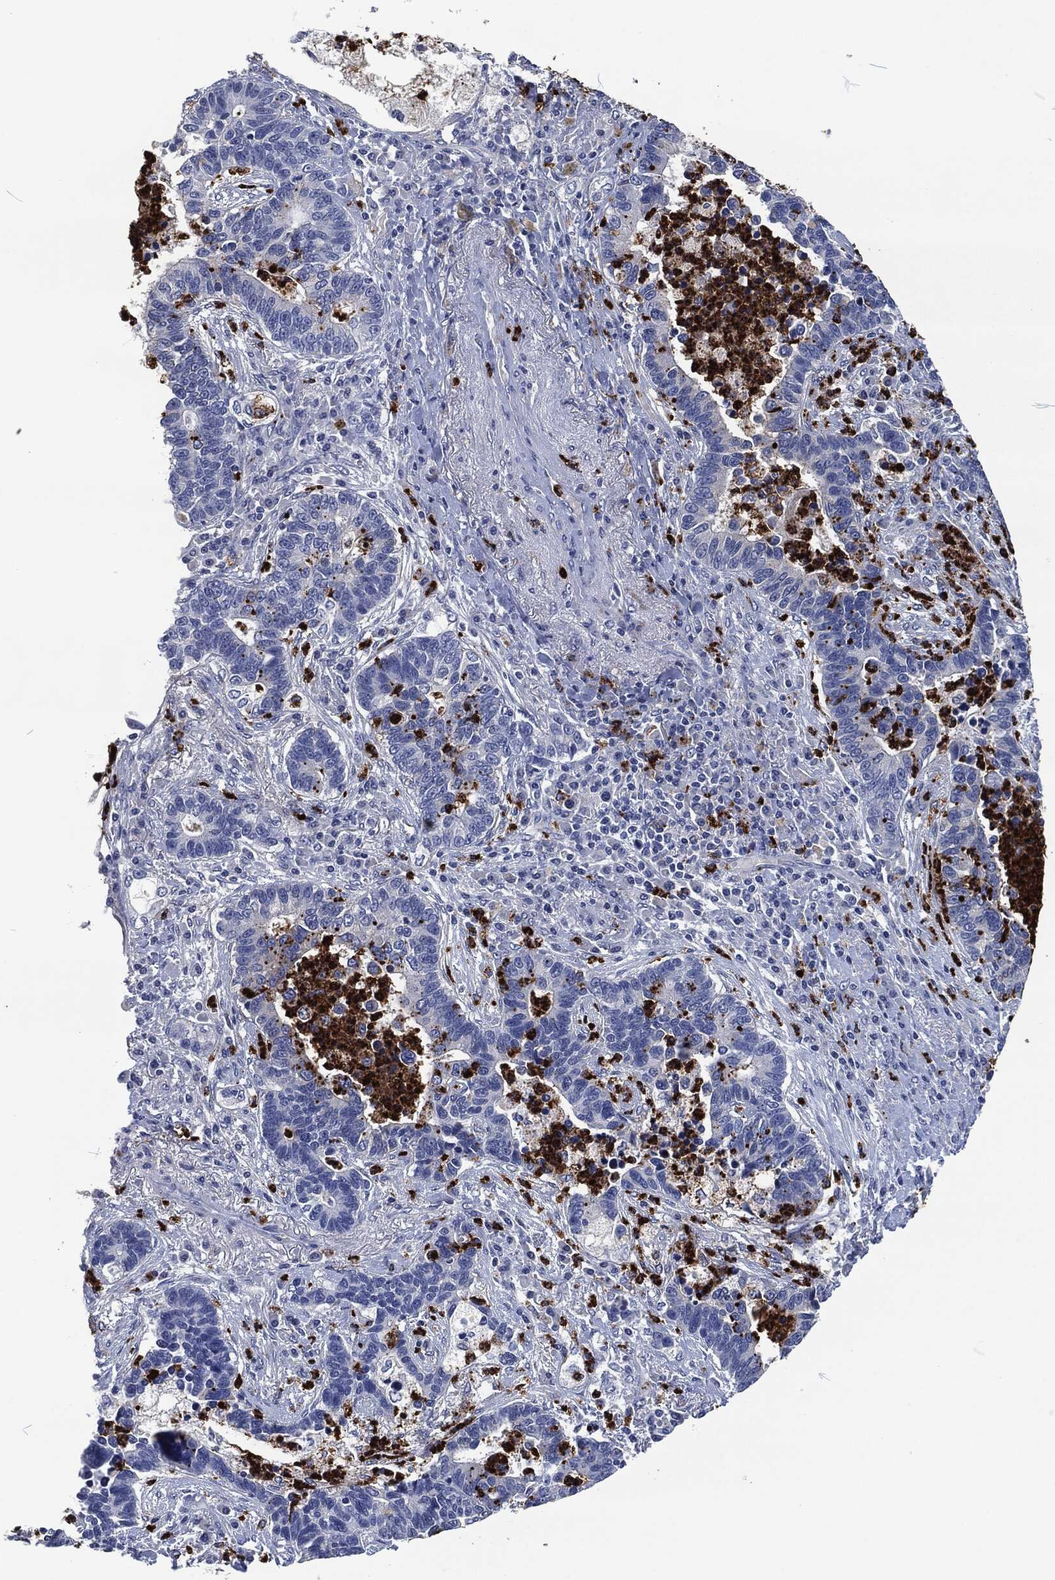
{"staining": {"intensity": "negative", "quantity": "none", "location": "none"}, "tissue": "lung cancer", "cell_type": "Tumor cells", "image_type": "cancer", "snomed": [{"axis": "morphology", "description": "Adenocarcinoma, NOS"}, {"axis": "topography", "description": "Lung"}], "caption": "Immunohistochemistry (IHC) of human lung adenocarcinoma demonstrates no expression in tumor cells.", "gene": "MPO", "patient": {"sex": "female", "age": 57}}